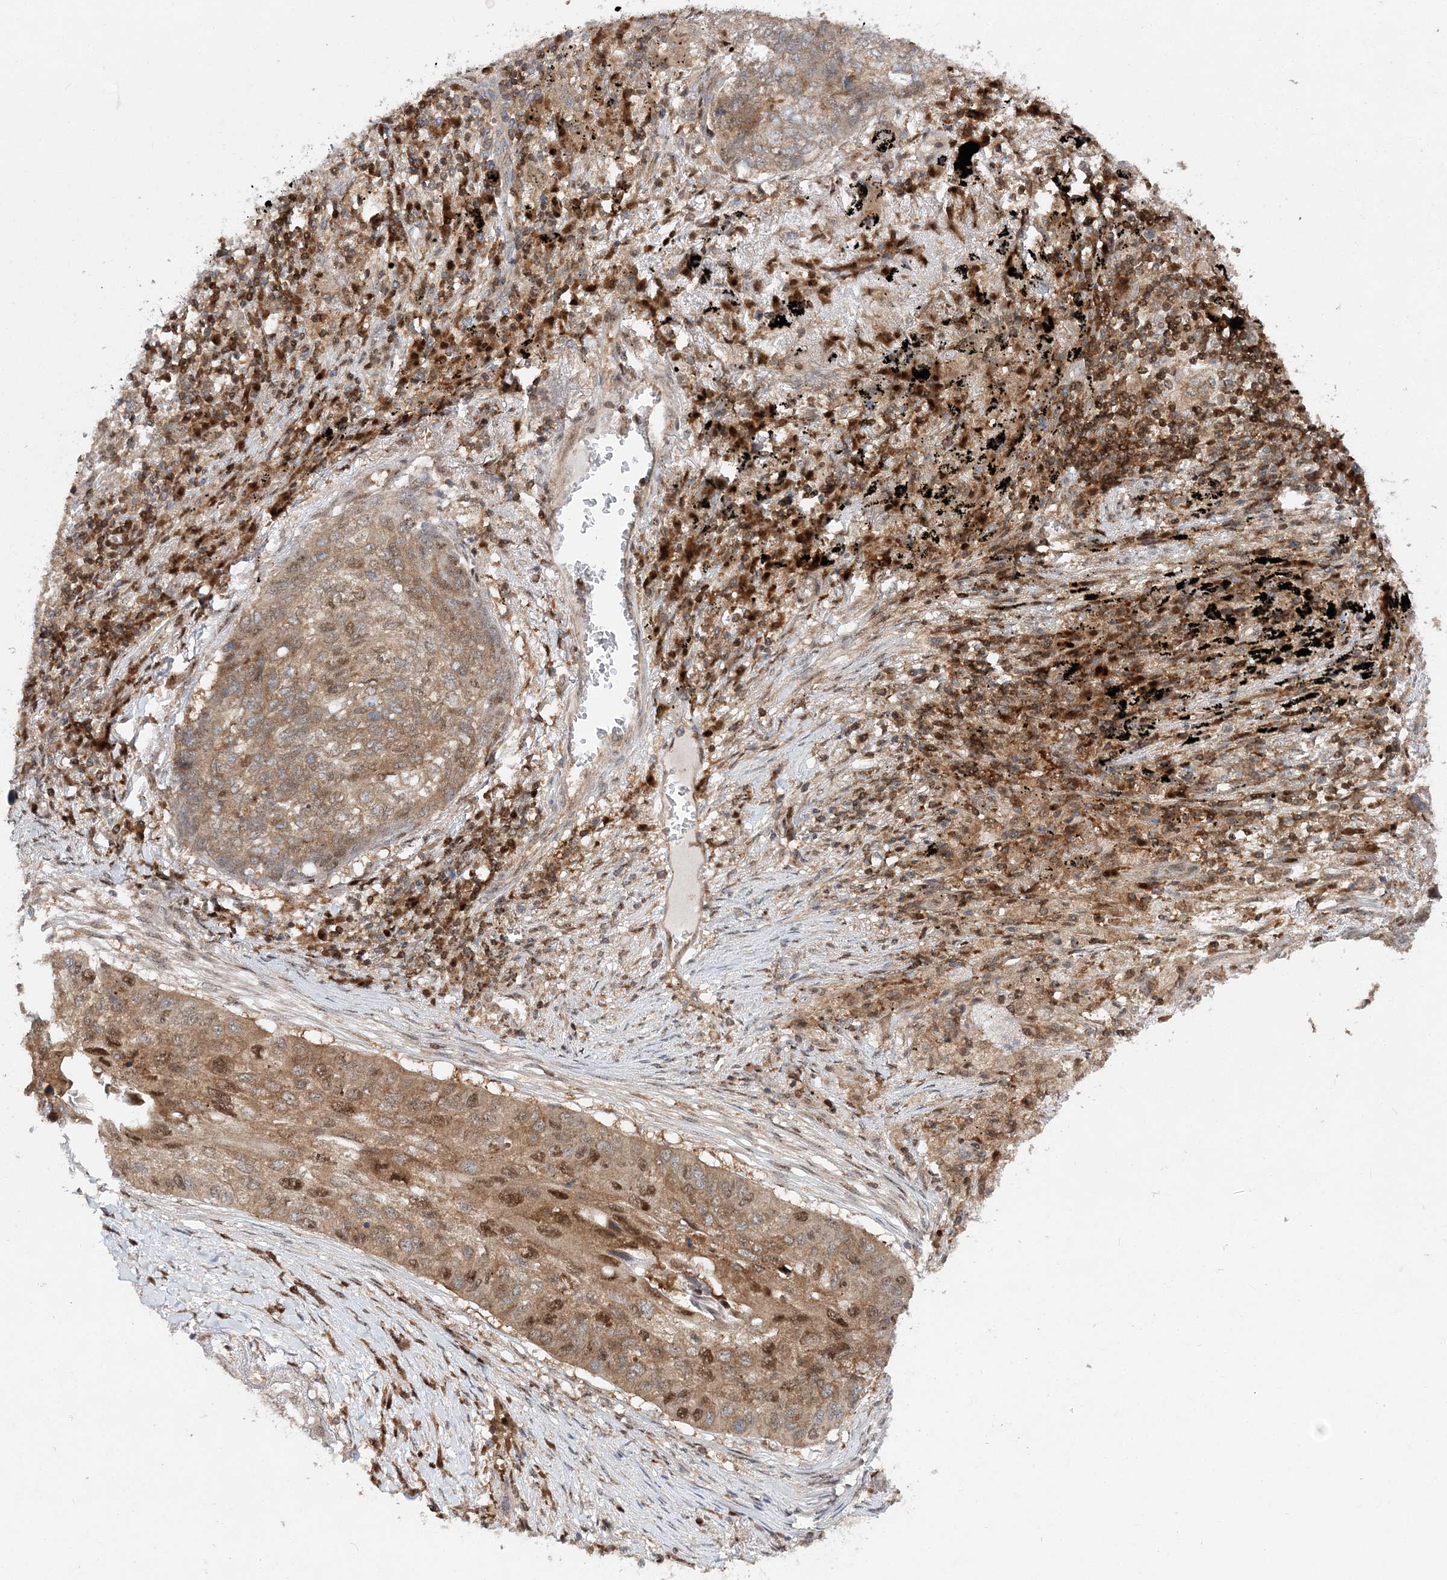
{"staining": {"intensity": "moderate", "quantity": ">75%", "location": "cytoplasmic/membranous,nuclear"}, "tissue": "lung cancer", "cell_type": "Tumor cells", "image_type": "cancer", "snomed": [{"axis": "morphology", "description": "Squamous cell carcinoma, NOS"}, {"axis": "topography", "description": "Lung"}], "caption": "An immunohistochemistry (IHC) photomicrograph of tumor tissue is shown. Protein staining in brown highlights moderate cytoplasmic/membranous and nuclear positivity in lung cancer within tumor cells.", "gene": "NIF3L1", "patient": {"sex": "female", "age": 63}}